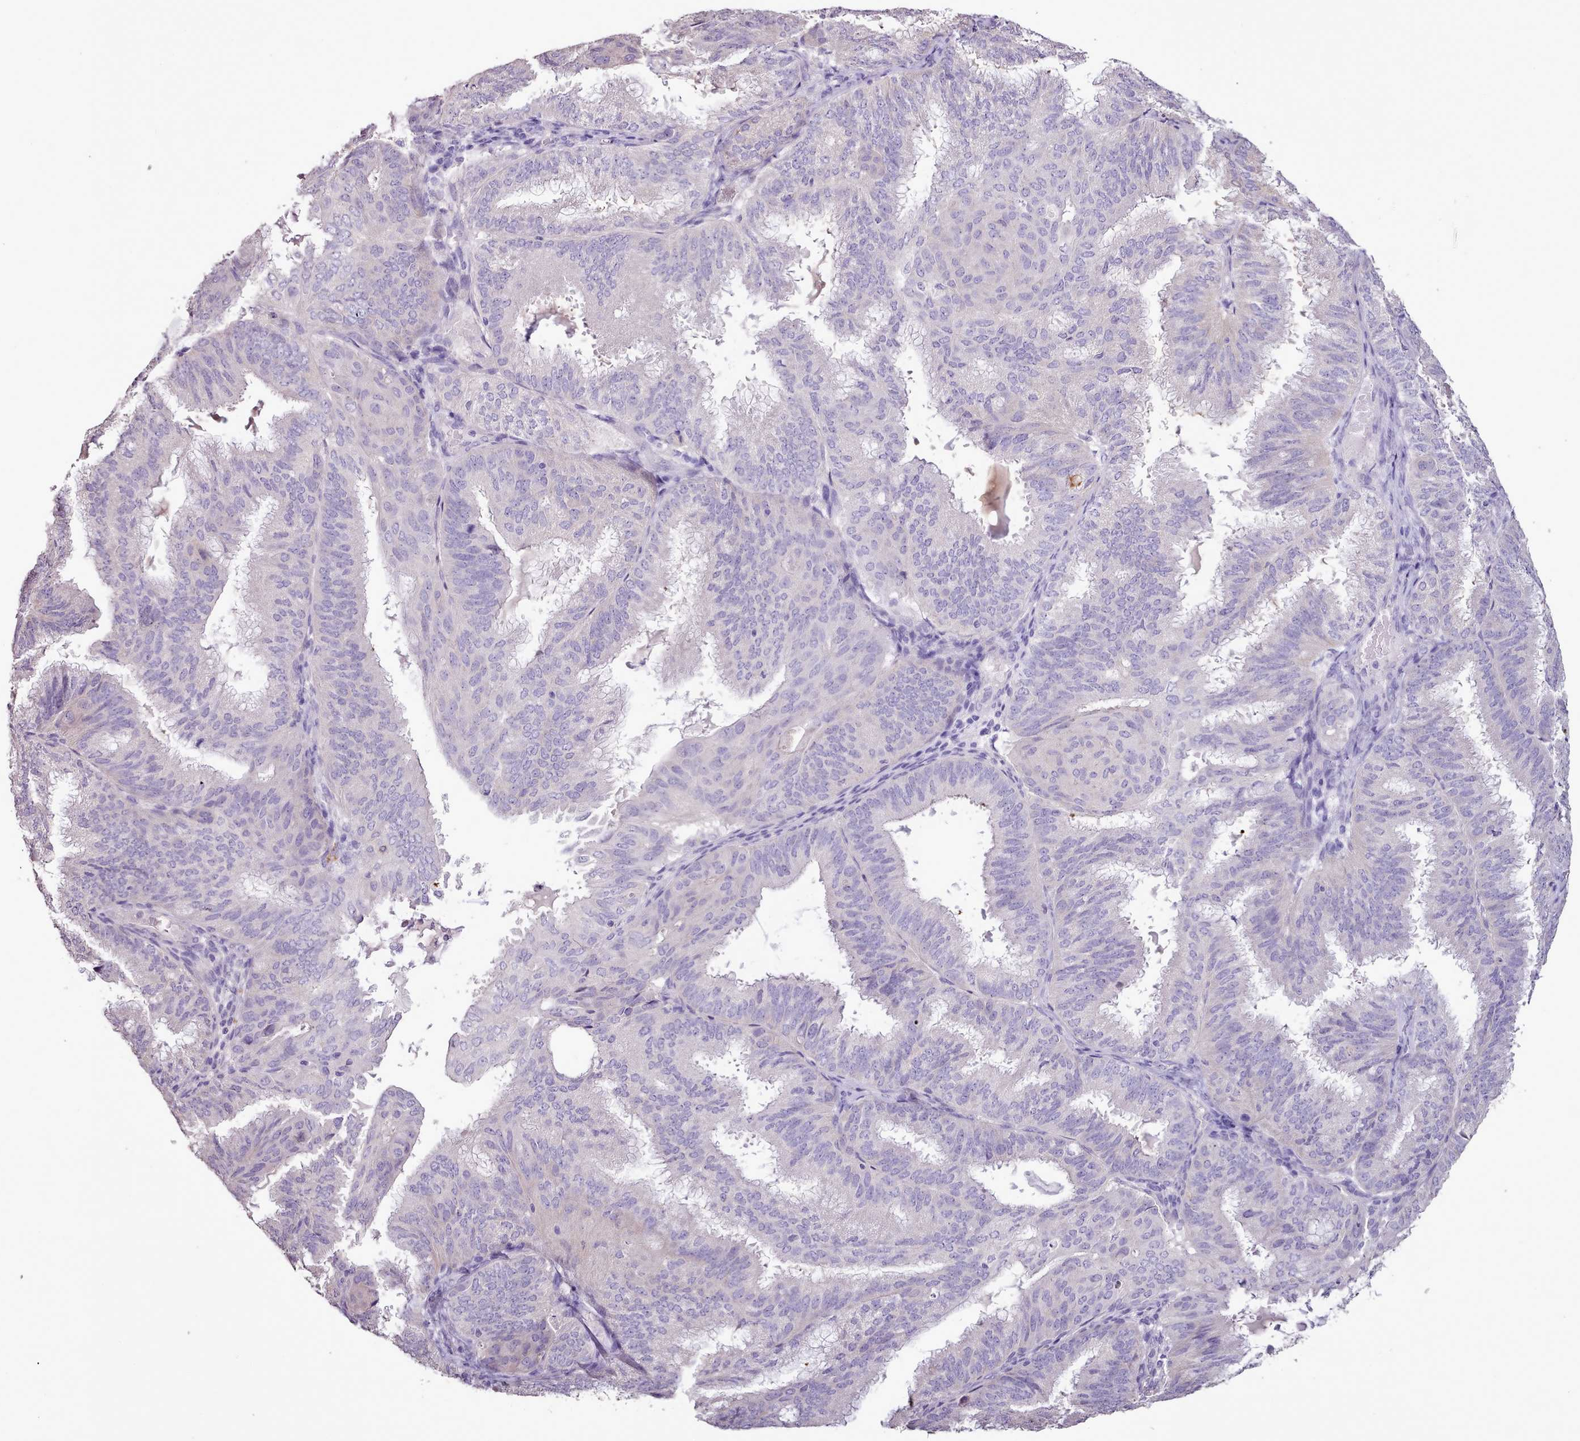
{"staining": {"intensity": "negative", "quantity": "none", "location": "none"}, "tissue": "endometrial cancer", "cell_type": "Tumor cells", "image_type": "cancer", "snomed": [{"axis": "morphology", "description": "Adenocarcinoma, NOS"}, {"axis": "topography", "description": "Endometrium"}], "caption": "Endometrial cancer (adenocarcinoma) was stained to show a protein in brown. There is no significant positivity in tumor cells. Brightfield microscopy of immunohistochemistry stained with DAB (brown) and hematoxylin (blue), captured at high magnification.", "gene": "BLOC1S2", "patient": {"sex": "female", "age": 49}}